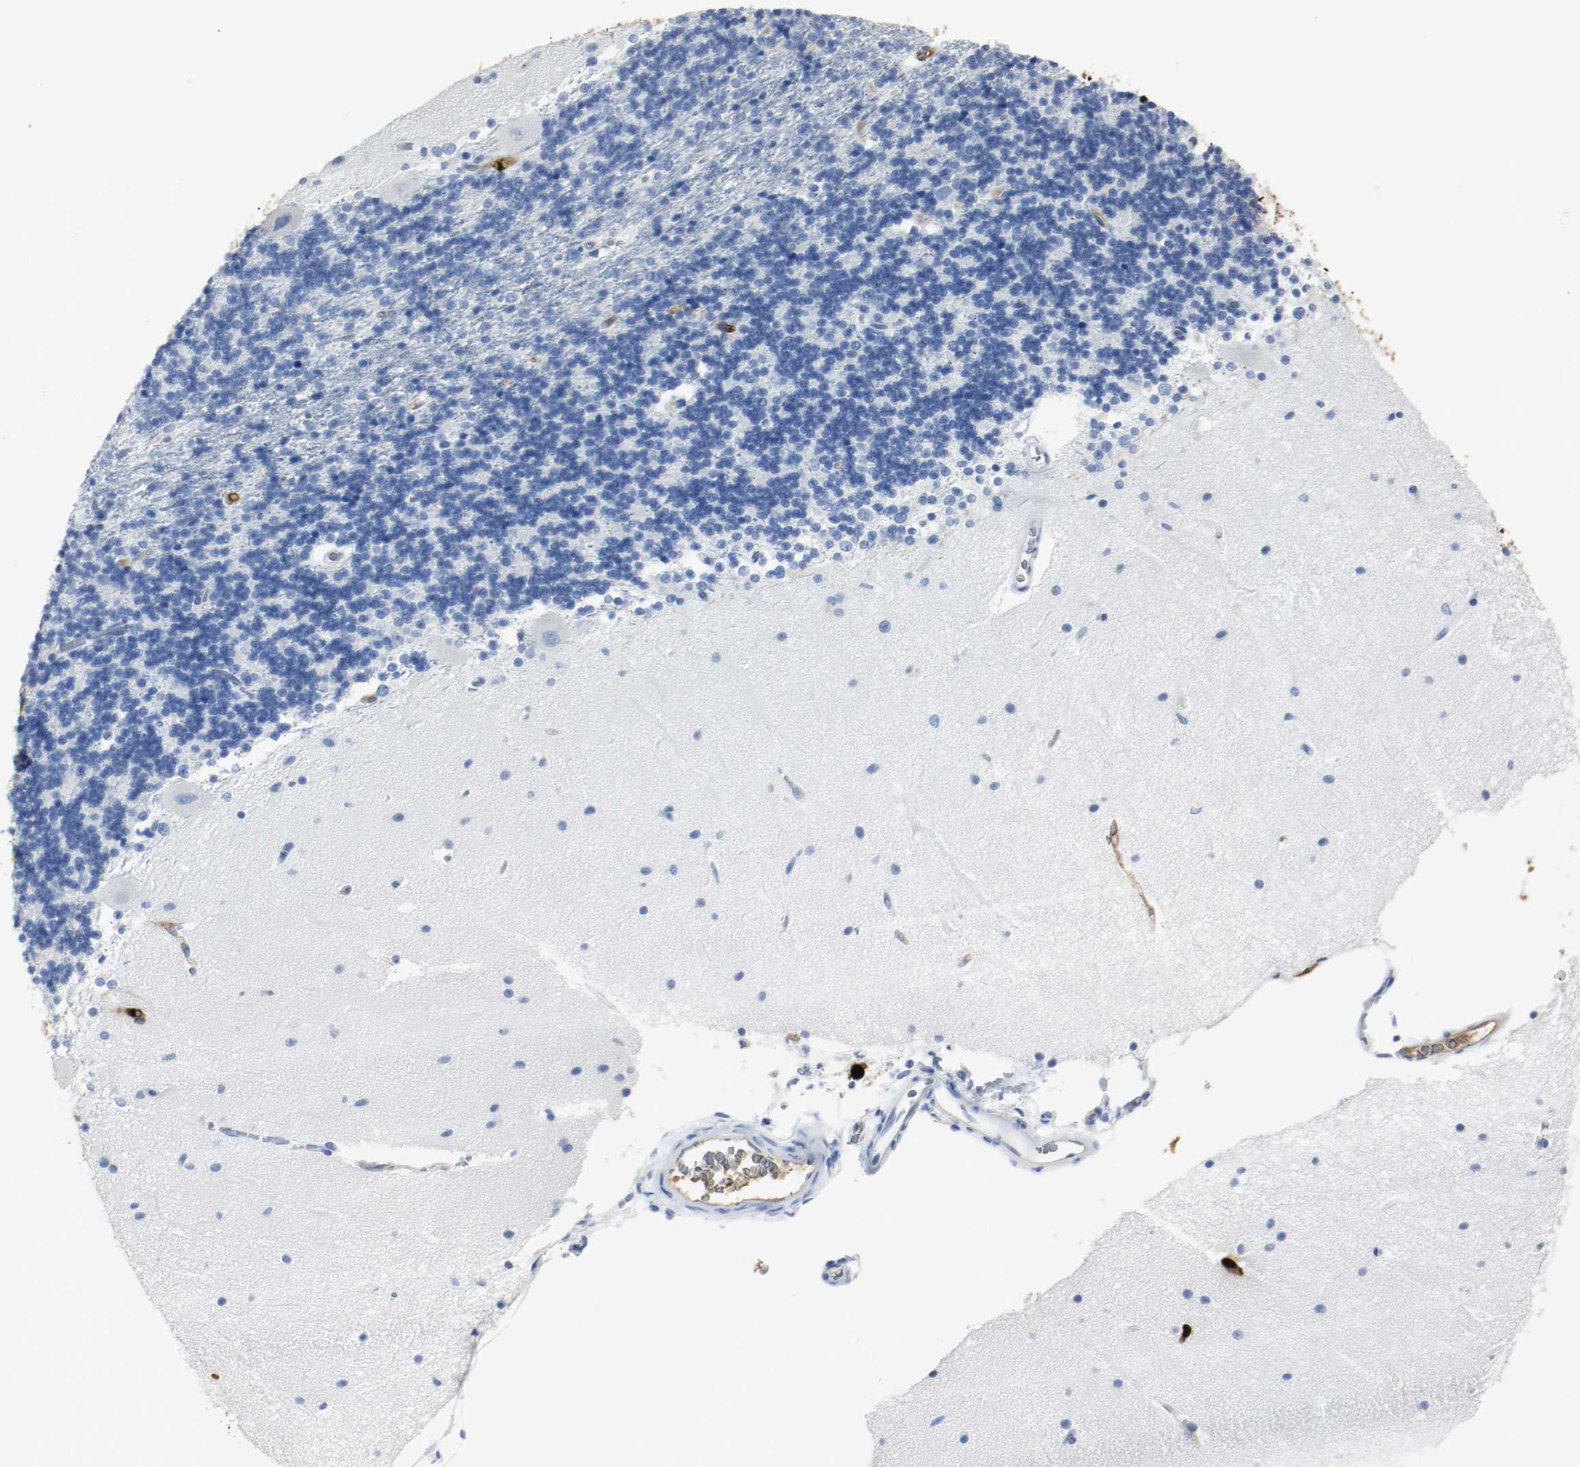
{"staining": {"intensity": "negative", "quantity": "none", "location": "none"}, "tissue": "cerebellum", "cell_type": "Cells in granular layer", "image_type": "normal", "snomed": [{"axis": "morphology", "description": "Normal tissue, NOS"}, {"axis": "topography", "description": "Cerebellum"}], "caption": "Human cerebellum stained for a protein using immunohistochemistry exhibits no staining in cells in granular layer.", "gene": "S100A9", "patient": {"sex": "female", "age": 54}}